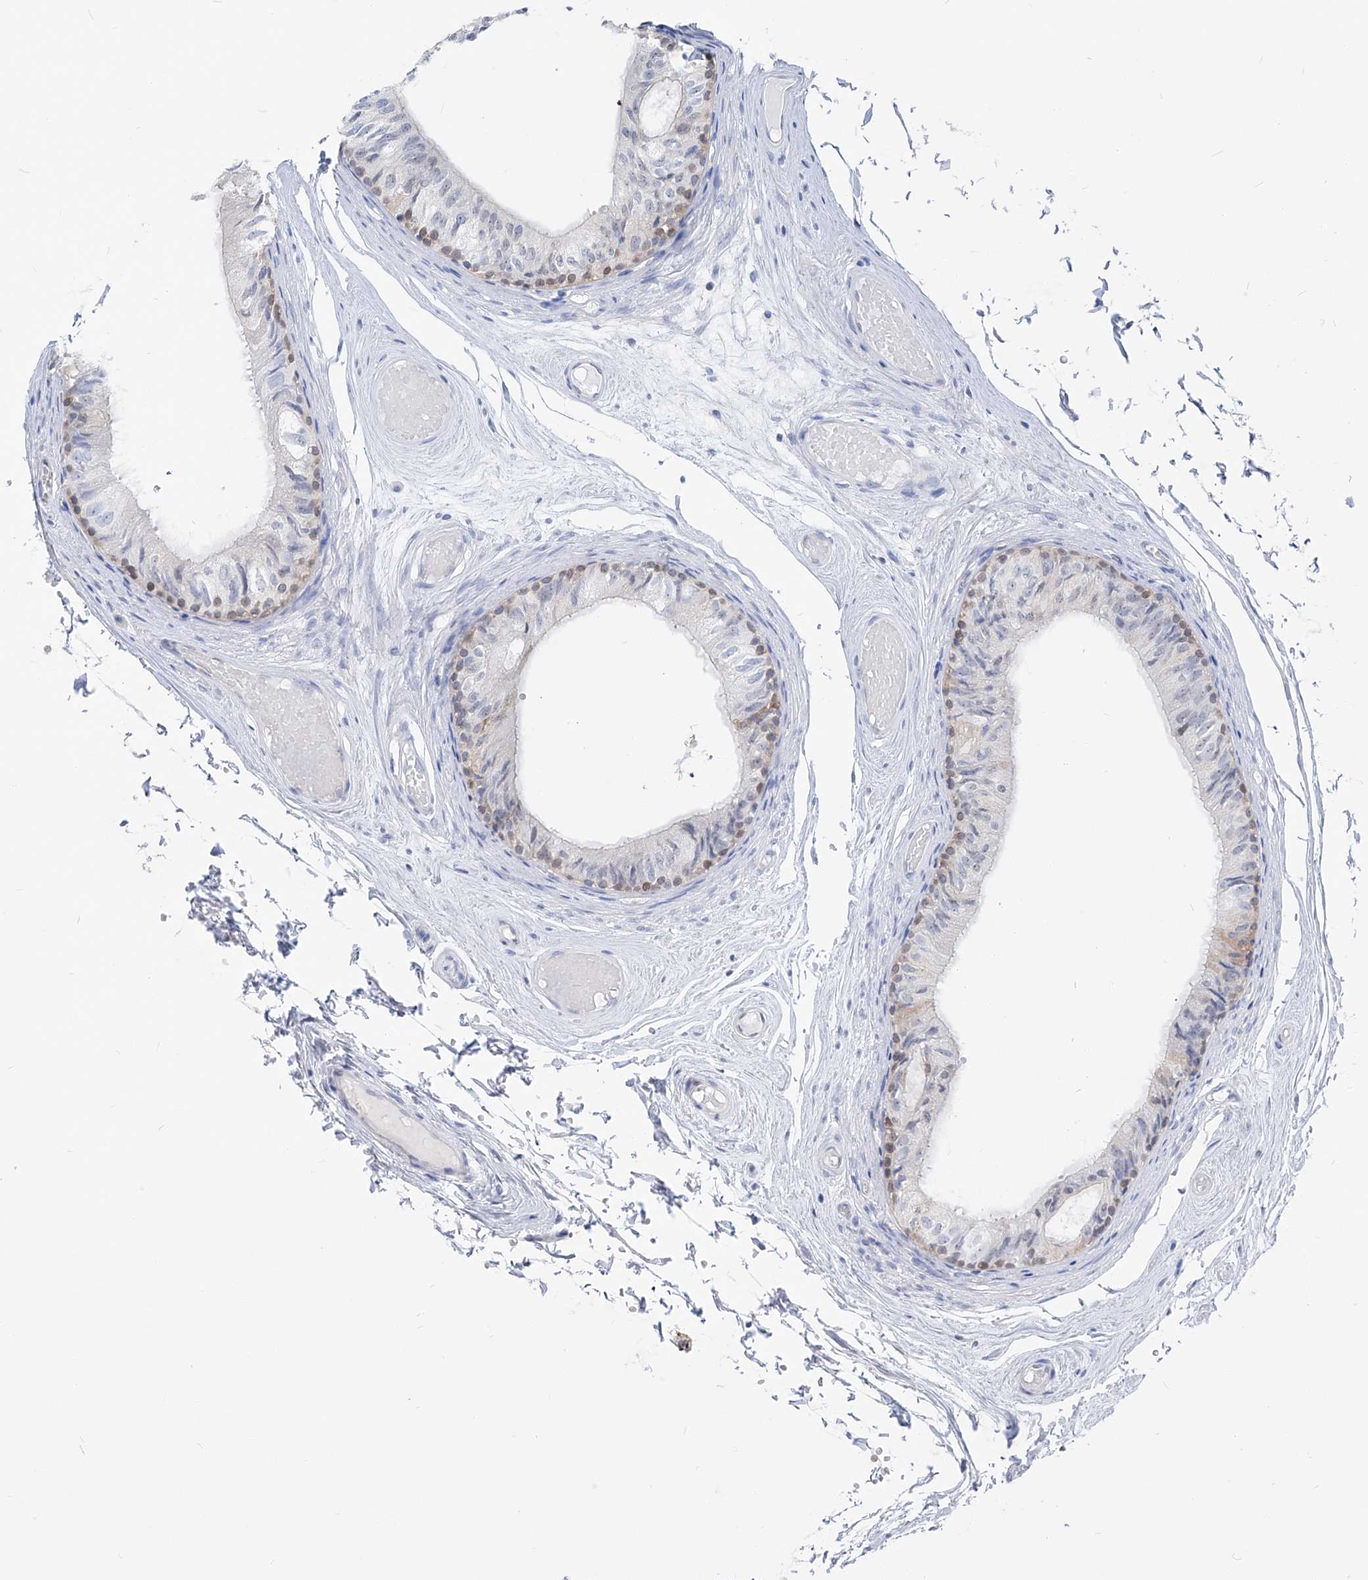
{"staining": {"intensity": "weak", "quantity": "25%-75%", "location": "cytoplasmic/membranous"}, "tissue": "epididymis", "cell_type": "Glandular cells", "image_type": "normal", "snomed": [{"axis": "morphology", "description": "Normal tissue, NOS"}, {"axis": "topography", "description": "Epididymis"}], "caption": "Protein expression analysis of unremarkable epididymis displays weak cytoplasmic/membranous positivity in approximately 25%-75% of glandular cells.", "gene": "UFL1", "patient": {"sex": "male", "age": 79}}